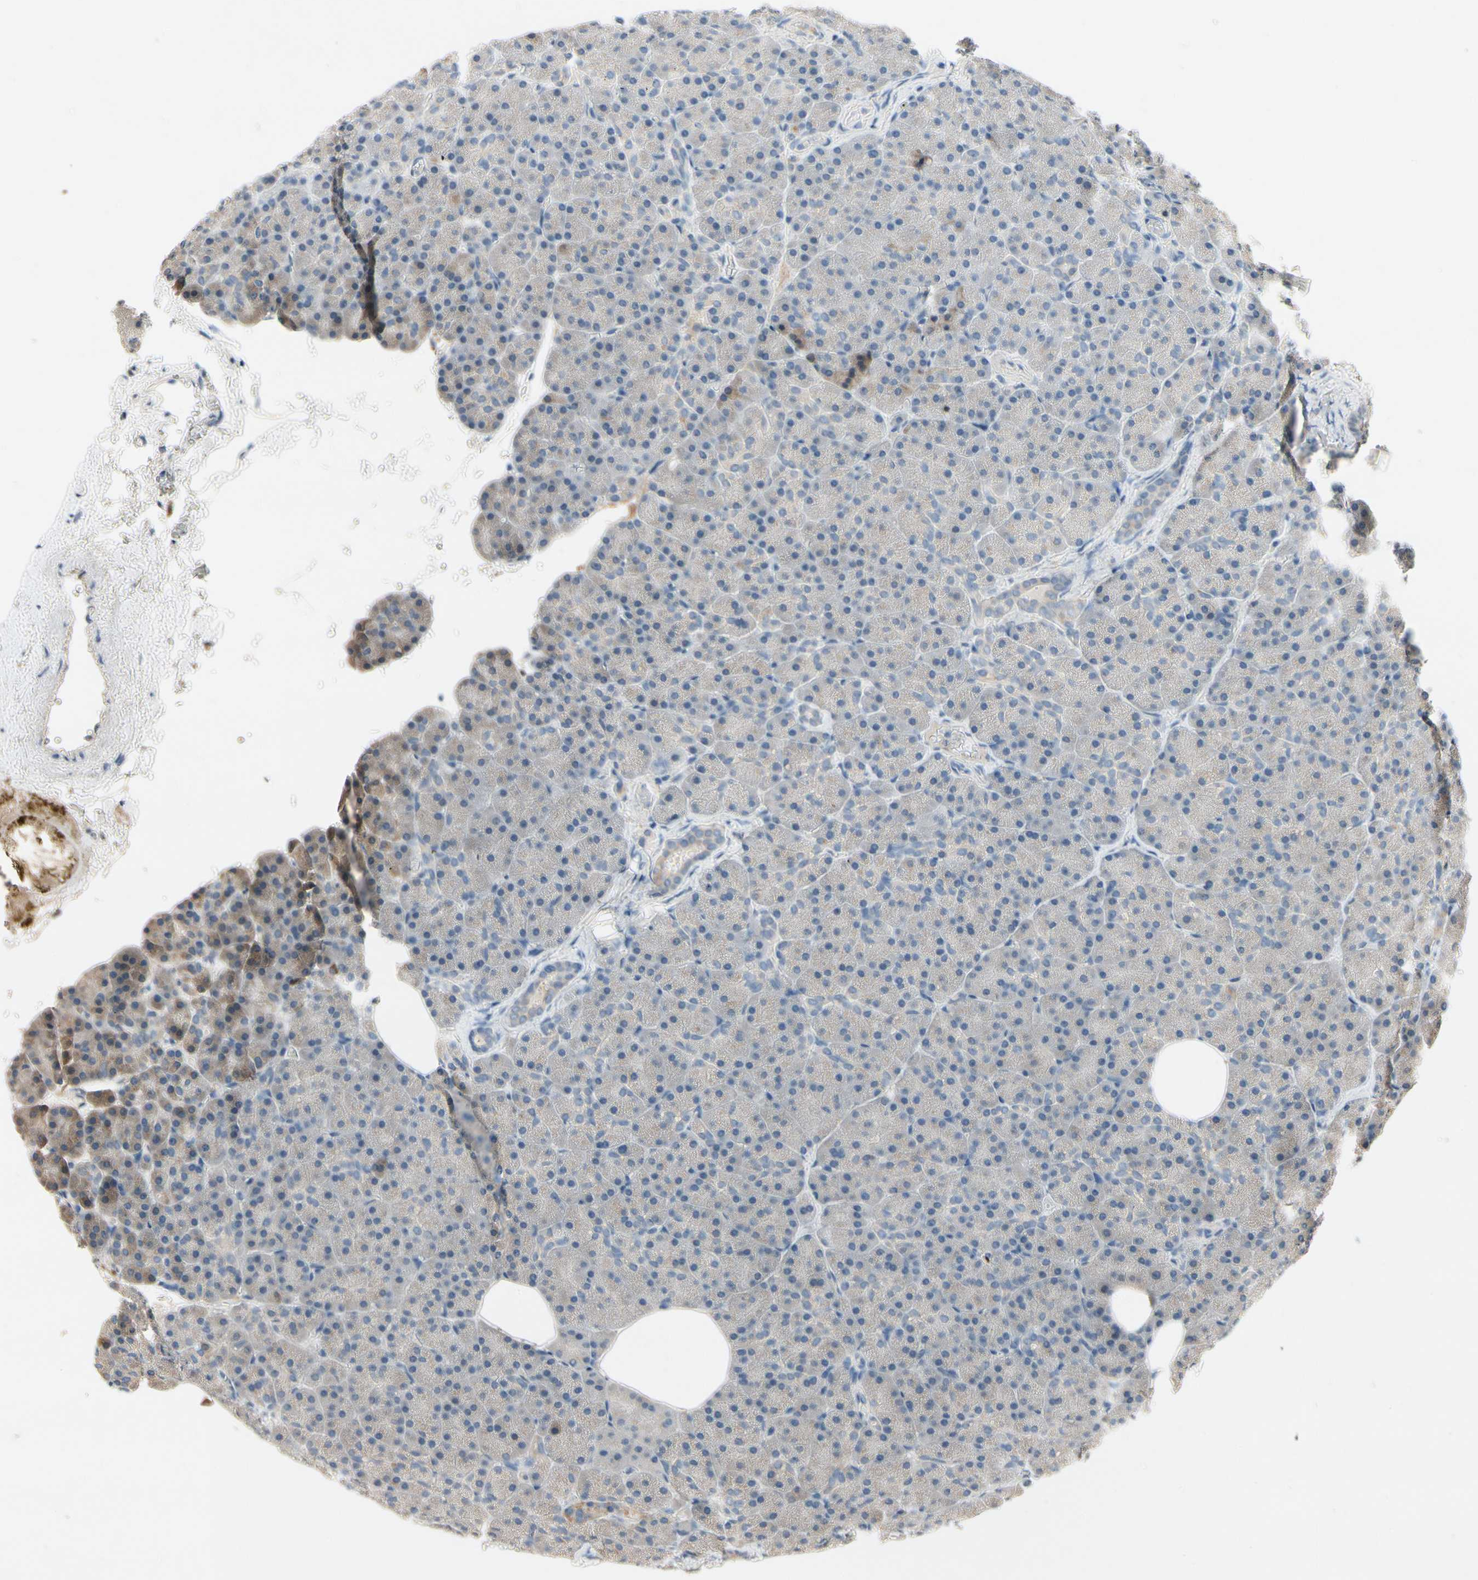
{"staining": {"intensity": "weak", "quantity": "25%-75%", "location": "cytoplasmic/membranous"}, "tissue": "pancreas", "cell_type": "Exocrine glandular cells", "image_type": "normal", "snomed": [{"axis": "morphology", "description": "Normal tissue, NOS"}, {"axis": "topography", "description": "Pancreas"}], "caption": "The micrograph shows staining of normal pancreas, revealing weak cytoplasmic/membranous protein expression (brown color) within exocrine glandular cells.", "gene": "IL1RL1", "patient": {"sex": "female", "age": 35}}